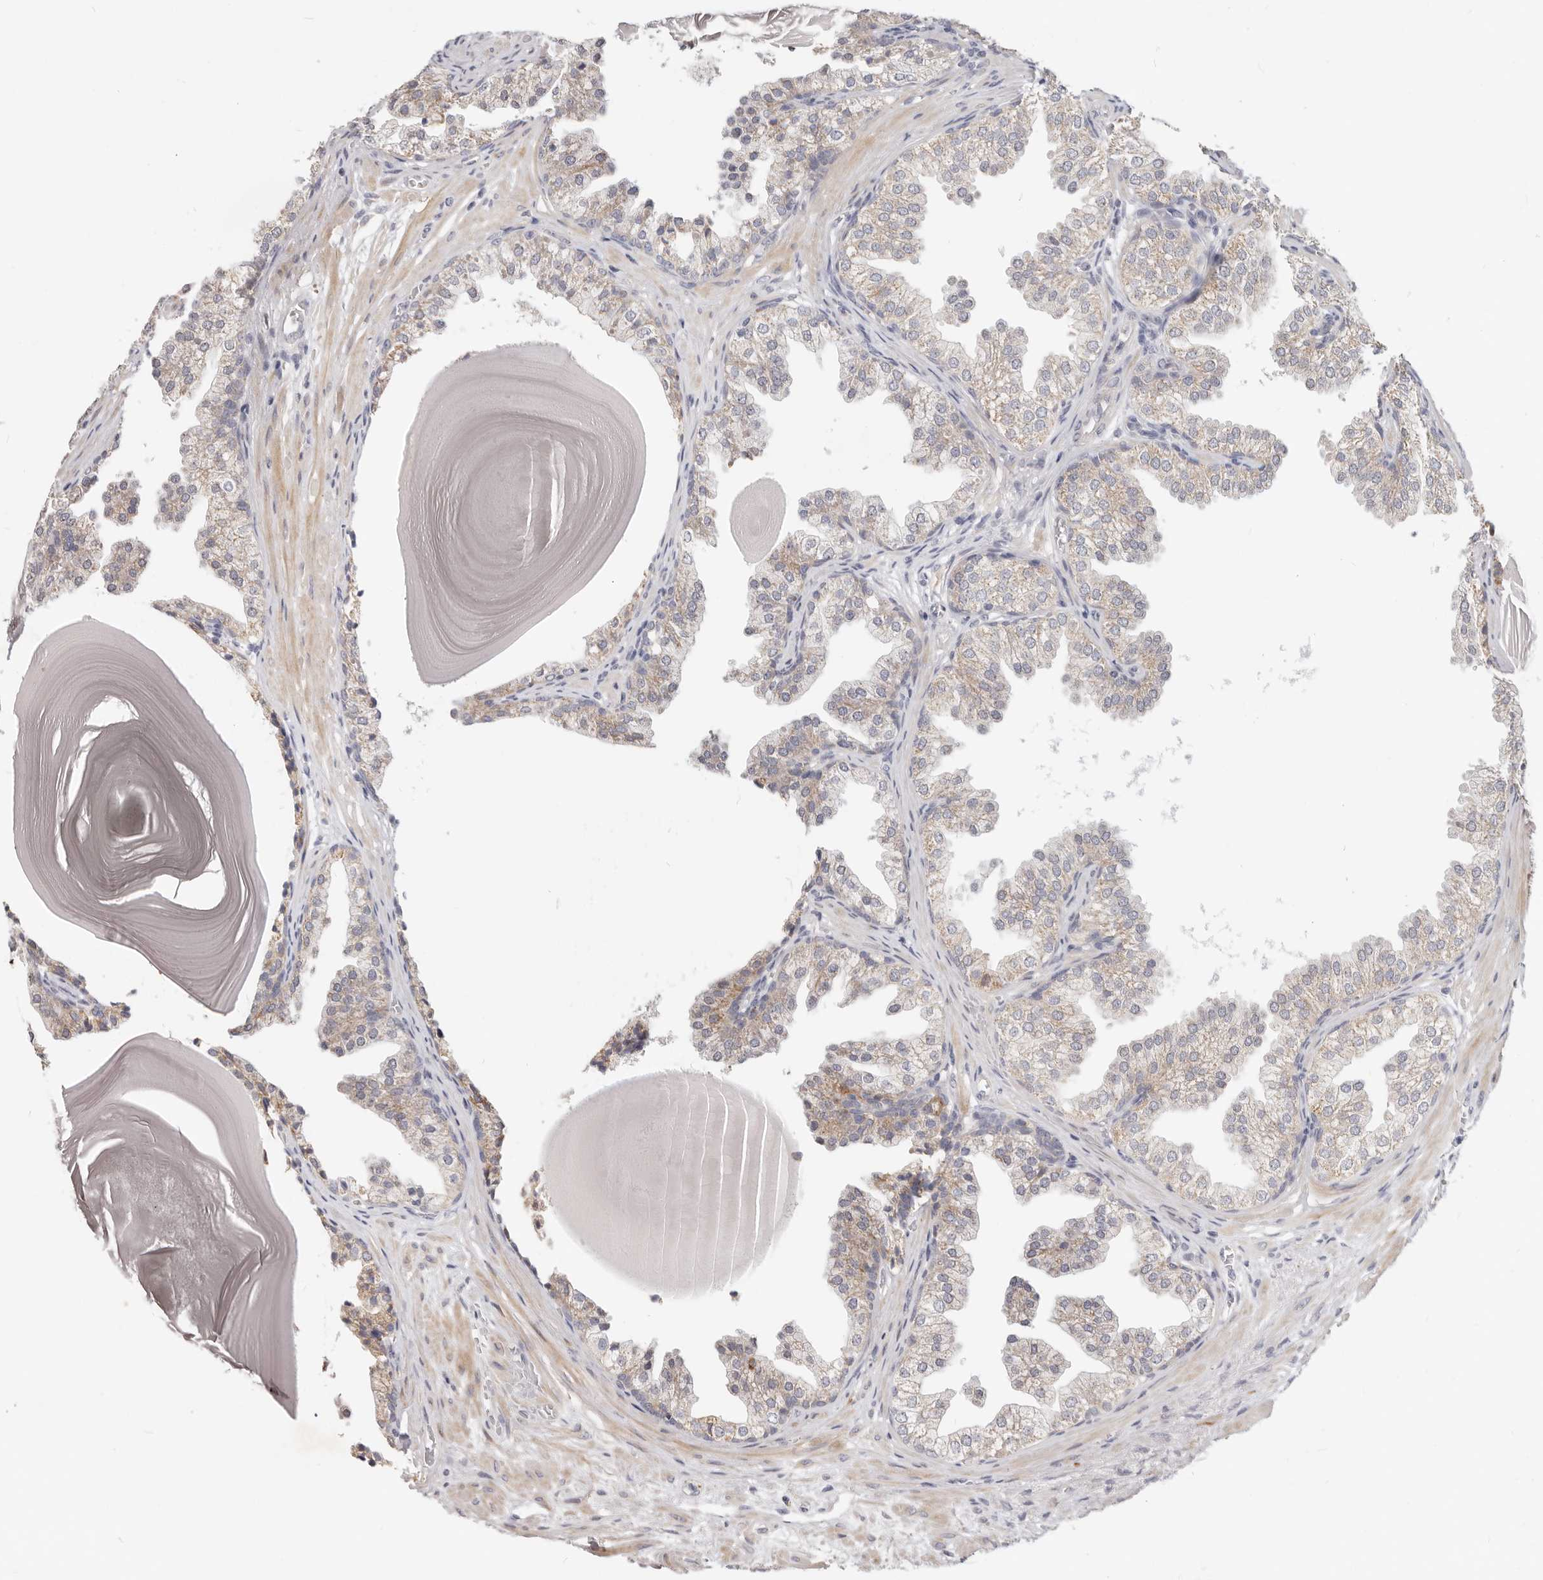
{"staining": {"intensity": "weak", "quantity": "<25%", "location": "cytoplasmic/membranous"}, "tissue": "prostate", "cell_type": "Glandular cells", "image_type": "normal", "snomed": [{"axis": "morphology", "description": "Normal tissue, NOS"}, {"axis": "topography", "description": "Prostate"}], "caption": "The photomicrograph shows no significant expression in glandular cells of prostate. (DAB immunohistochemistry (IHC), high magnification).", "gene": "TFB2M", "patient": {"sex": "male", "age": 48}}